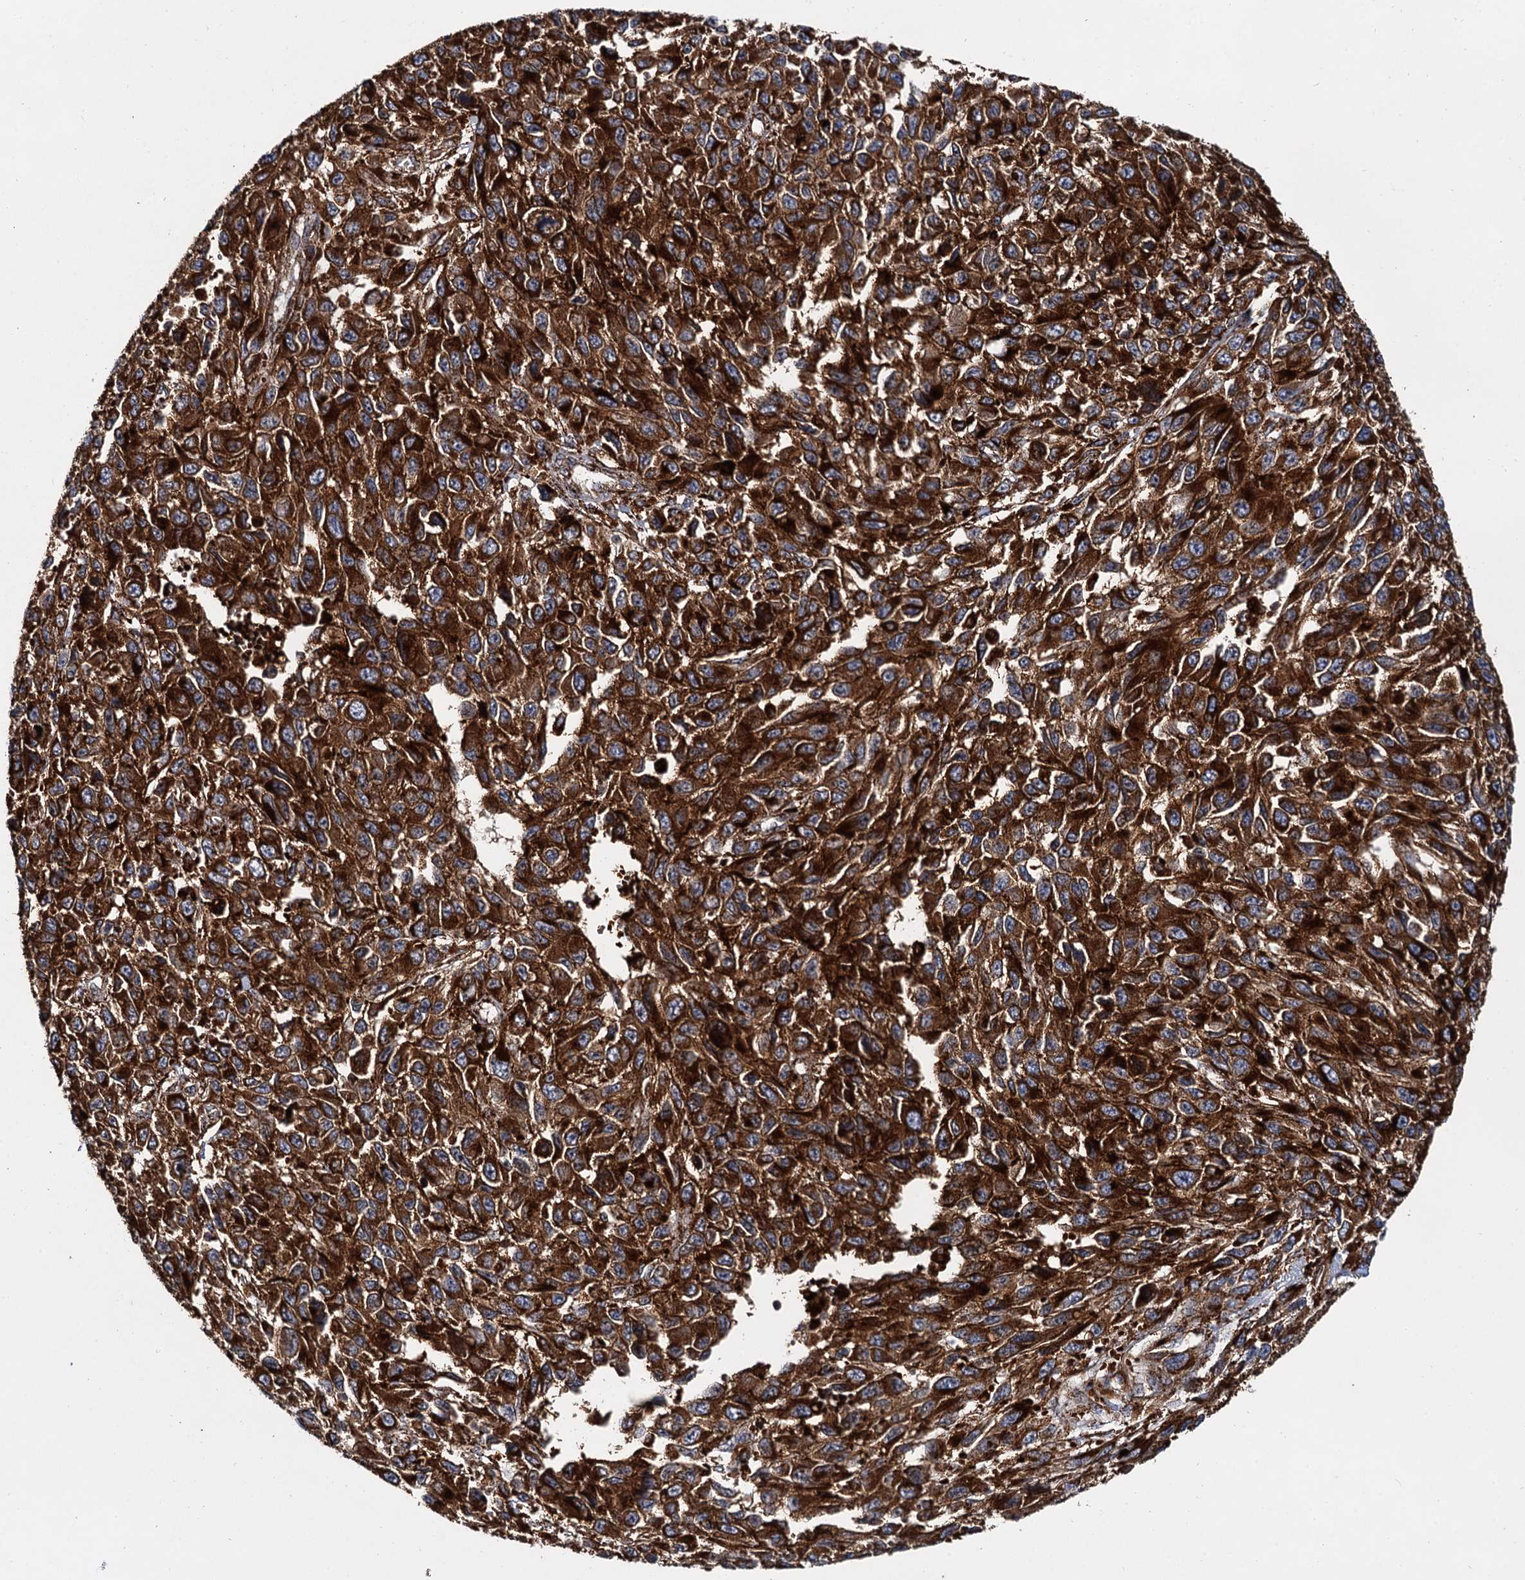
{"staining": {"intensity": "strong", "quantity": ">75%", "location": "cytoplasmic/membranous"}, "tissue": "melanoma", "cell_type": "Tumor cells", "image_type": "cancer", "snomed": [{"axis": "morphology", "description": "Normal tissue, NOS"}, {"axis": "morphology", "description": "Malignant melanoma, NOS"}, {"axis": "topography", "description": "Skin"}], "caption": "This micrograph demonstrates immunohistochemistry (IHC) staining of human melanoma, with high strong cytoplasmic/membranous staining in approximately >75% of tumor cells.", "gene": "GBA1", "patient": {"sex": "female", "age": 96}}